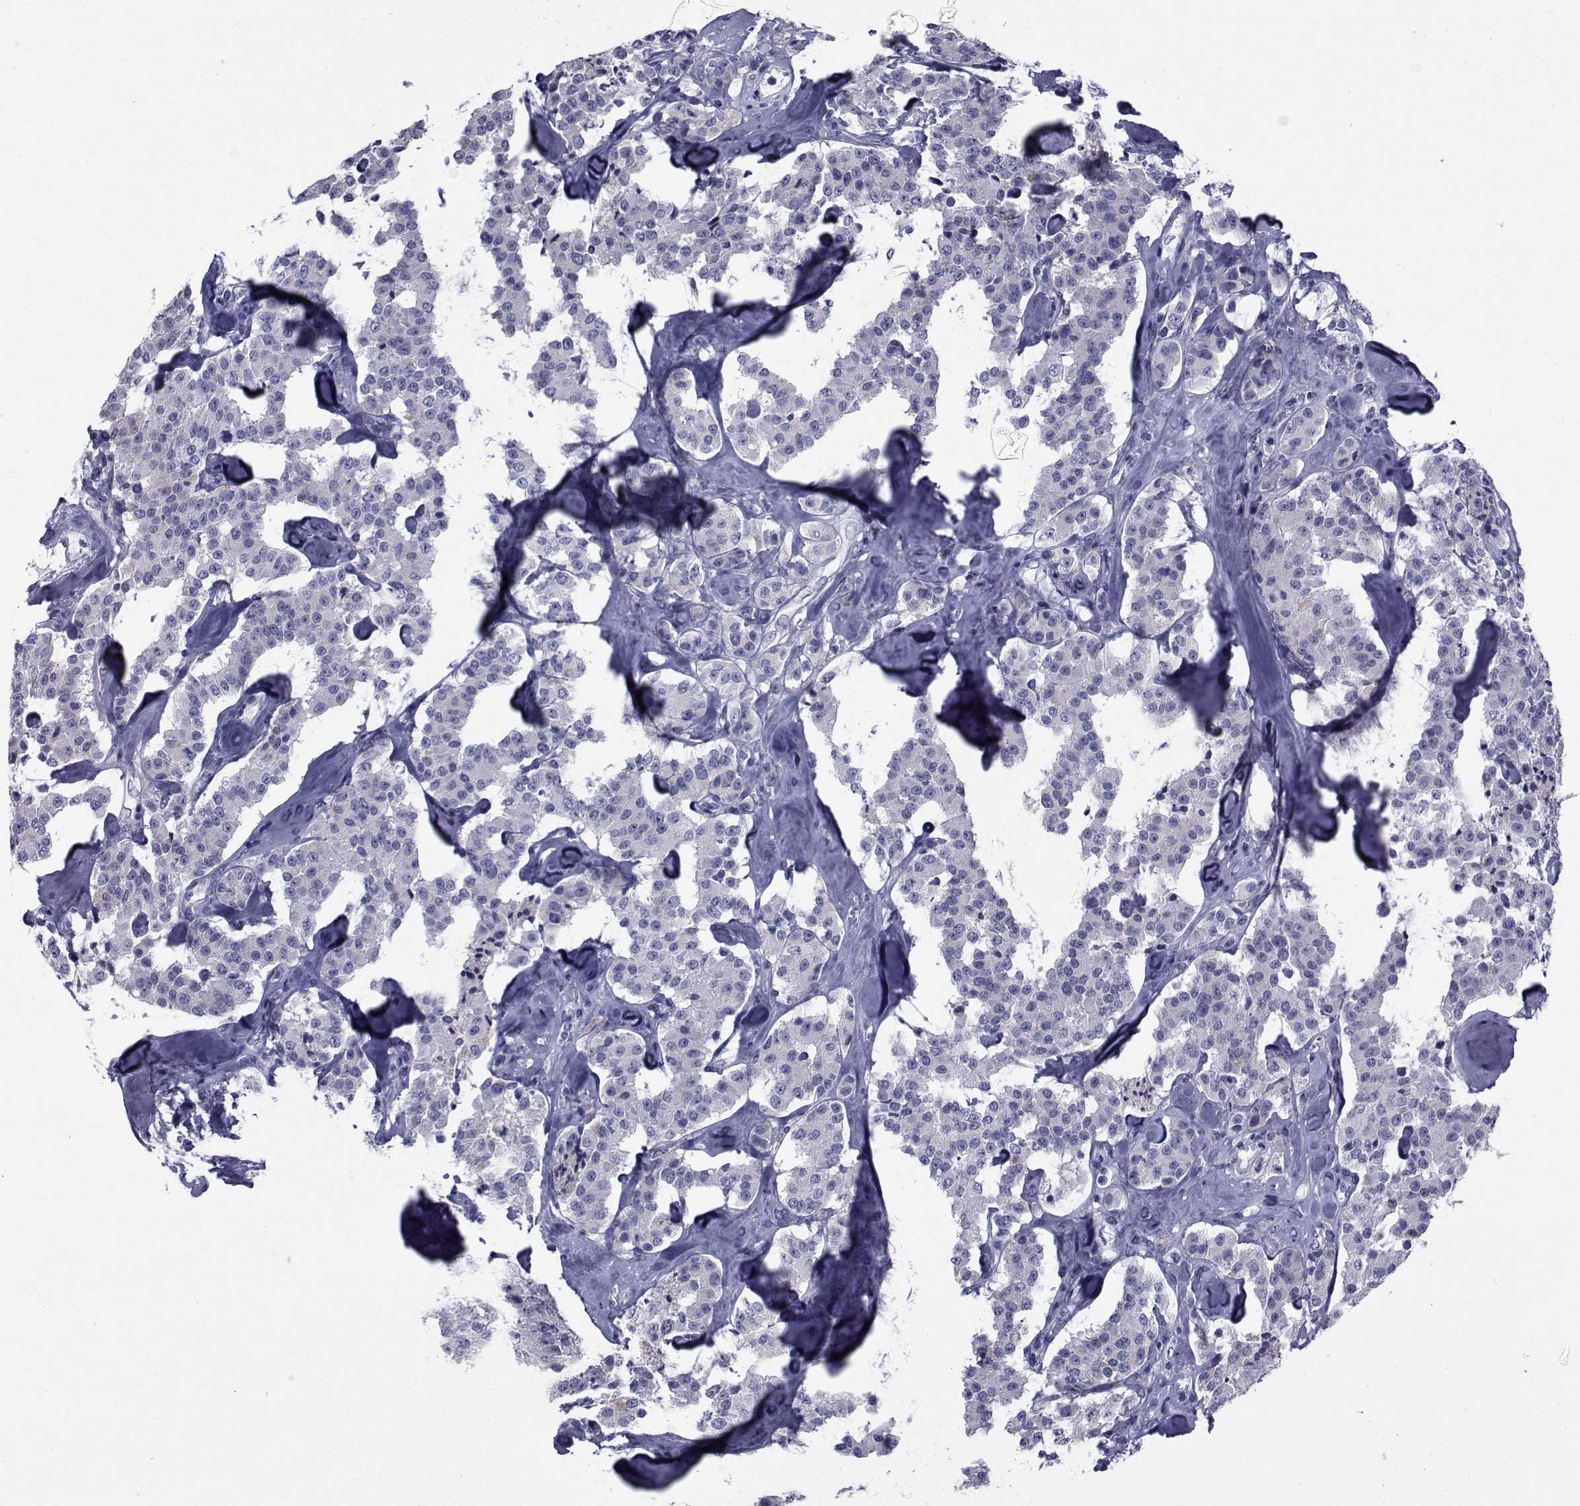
{"staining": {"intensity": "negative", "quantity": "none", "location": "none"}, "tissue": "carcinoid", "cell_type": "Tumor cells", "image_type": "cancer", "snomed": [{"axis": "morphology", "description": "Carcinoid, malignant, NOS"}, {"axis": "topography", "description": "Pancreas"}], "caption": "High magnification brightfield microscopy of carcinoid (malignant) stained with DAB (brown) and counterstained with hematoxylin (blue): tumor cells show no significant staining.", "gene": "ROPN1", "patient": {"sex": "male", "age": 41}}